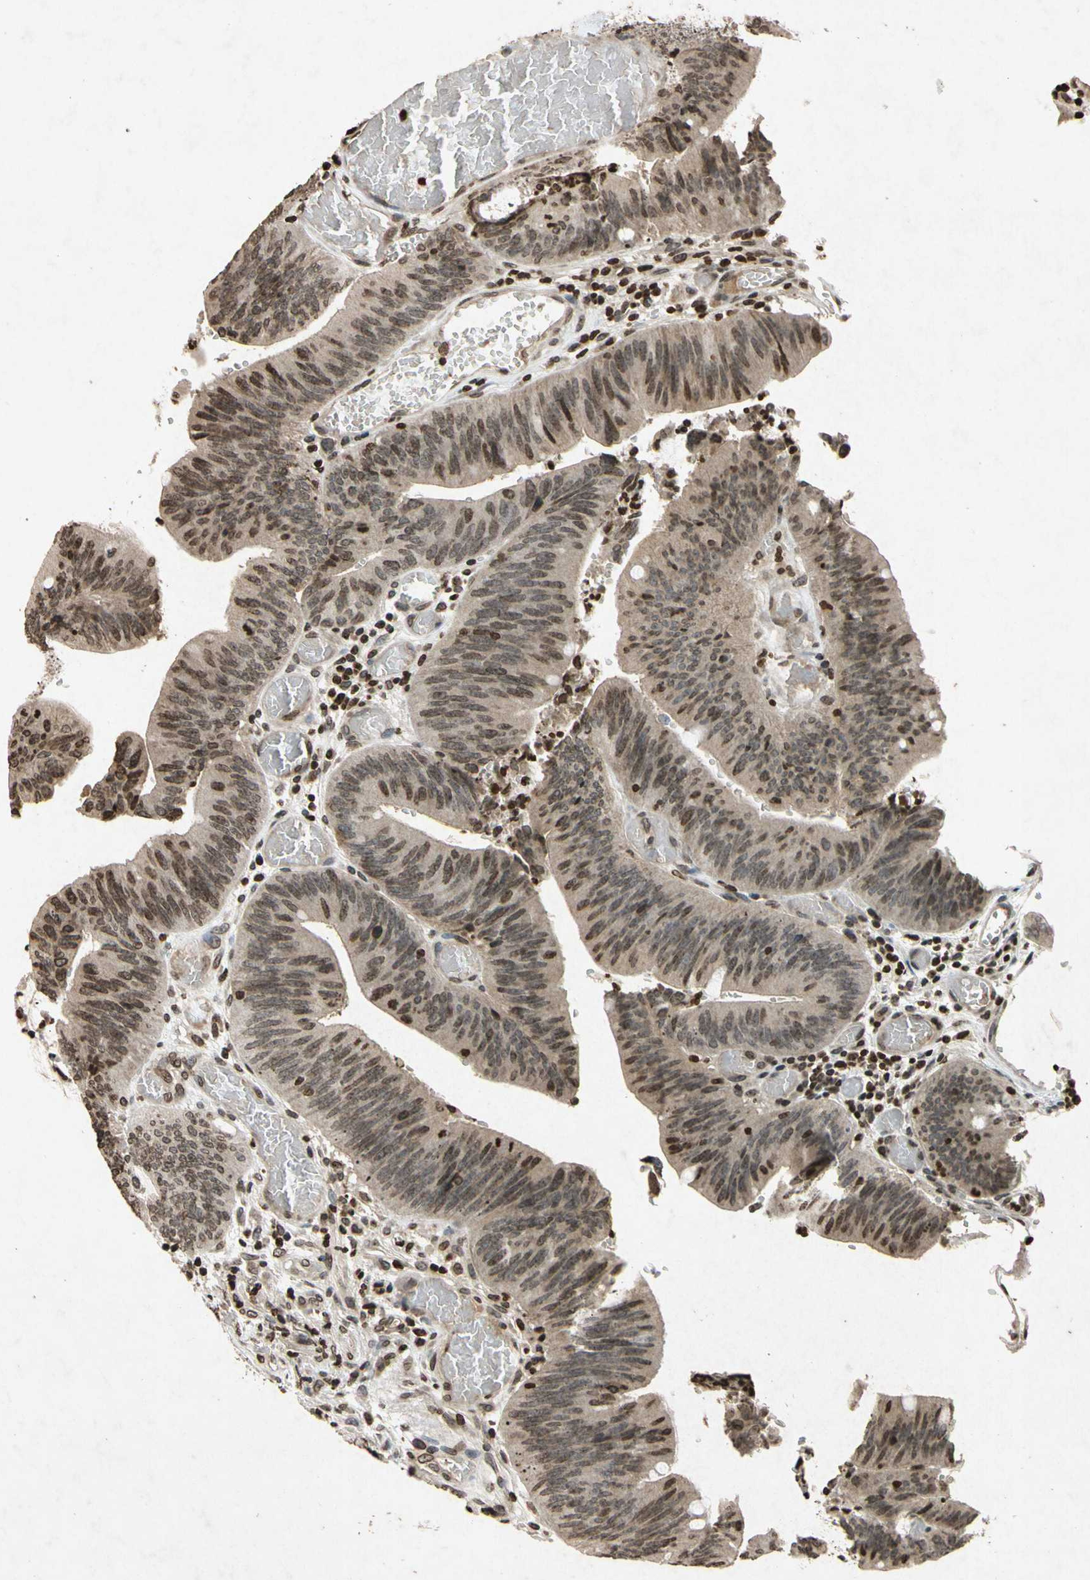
{"staining": {"intensity": "weak", "quantity": "25%-75%", "location": "nuclear"}, "tissue": "colorectal cancer", "cell_type": "Tumor cells", "image_type": "cancer", "snomed": [{"axis": "morphology", "description": "Adenocarcinoma, NOS"}, {"axis": "topography", "description": "Rectum"}], "caption": "Protein positivity by immunohistochemistry (IHC) reveals weak nuclear positivity in approximately 25%-75% of tumor cells in colorectal cancer (adenocarcinoma).", "gene": "HOXB3", "patient": {"sex": "female", "age": 66}}